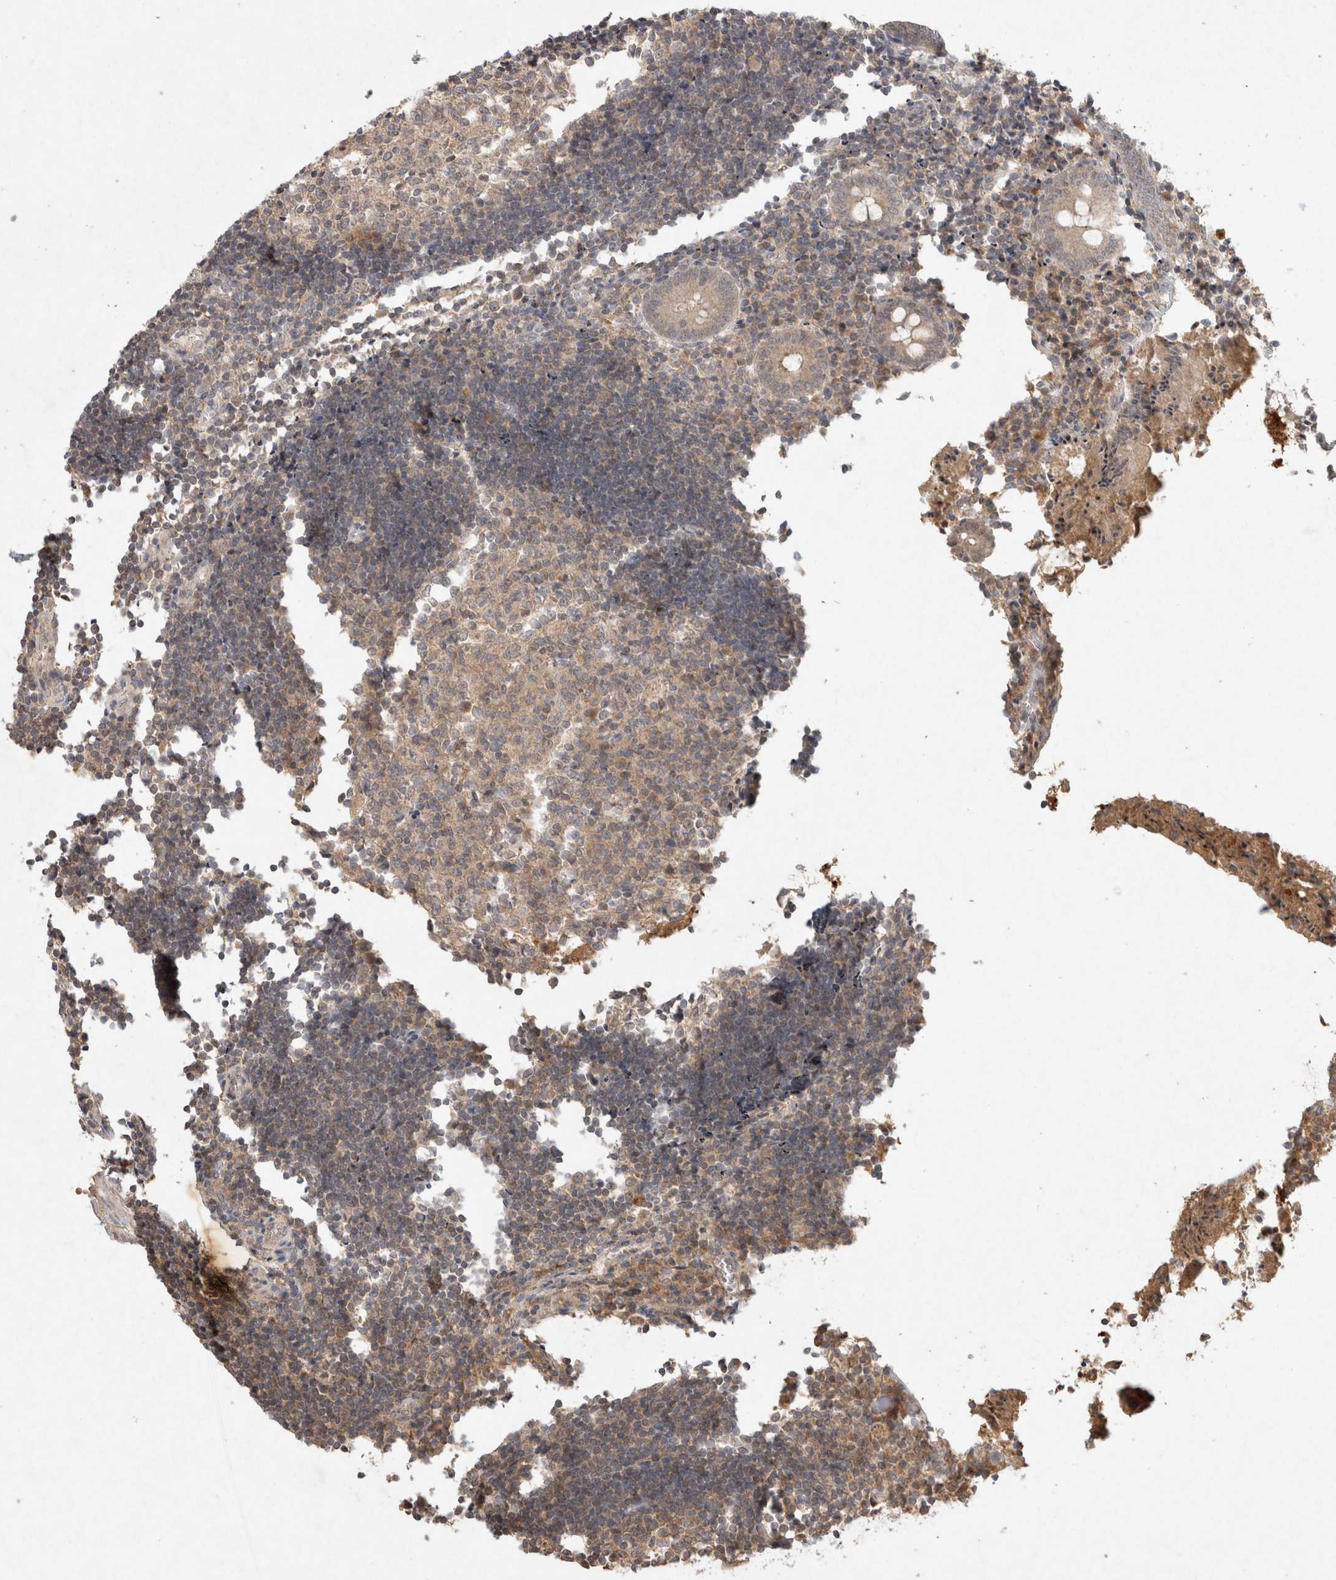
{"staining": {"intensity": "weak", "quantity": ">75%", "location": "cytoplasmic/membranous"}, "tissue": "appendix", "cell_type": "Glandular cells", "image_type": "normal", "snomed": [{"axis": "morphology", "description": "Normal tissue, NOS"}, {"axis": "topography", "description": "Appendix"}], "caption": "Benign appendix shows weak cytoplasmic/membranous staining in about >75% of glandular cells.", "gene": "LOXL2", "patient": {"sex": "female", "age": 17}}